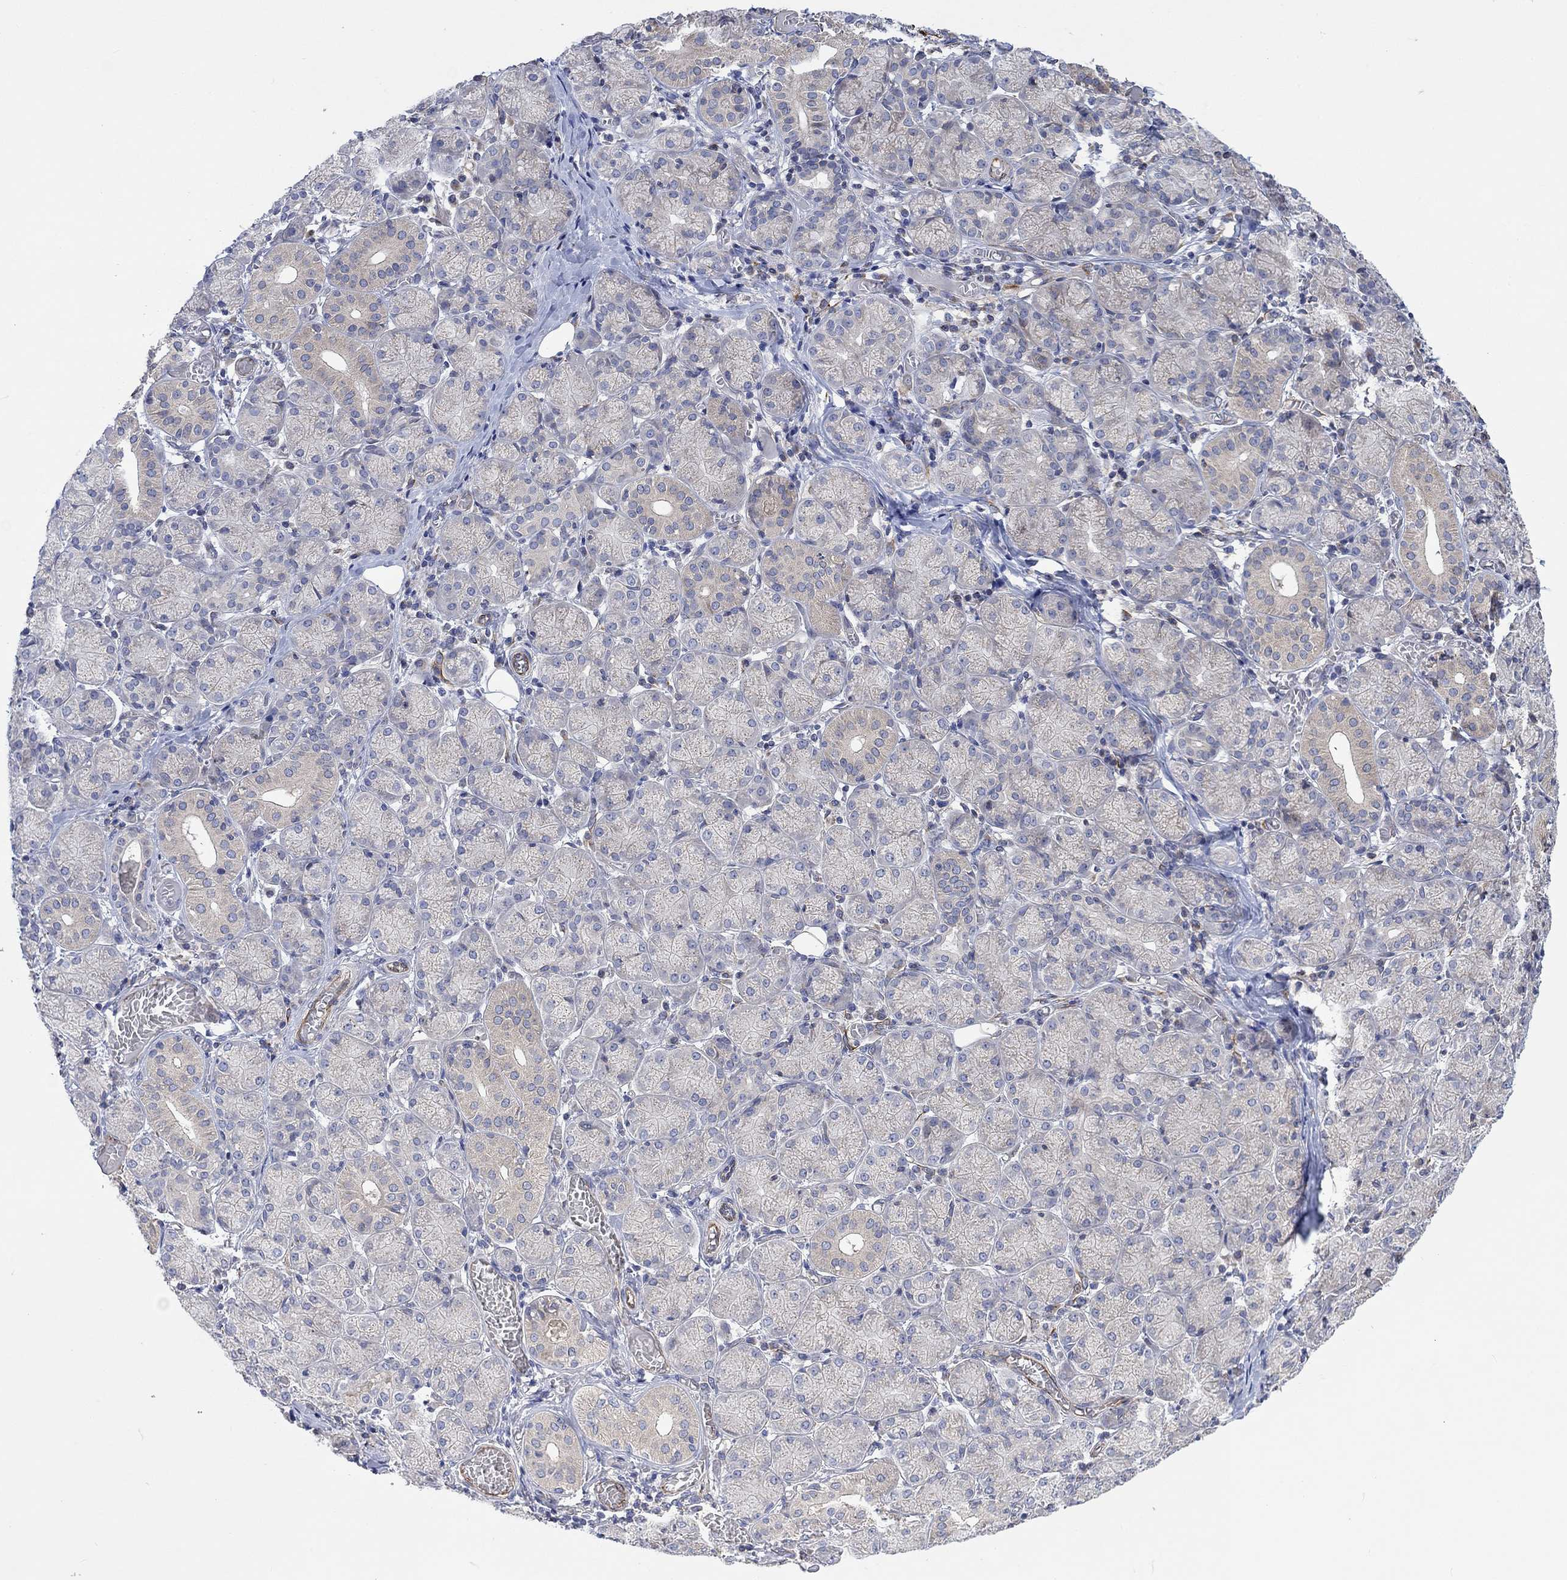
{"staining": {"intensity": "weak", "quantity": "<25%", "location": "cytoplasmic/membranous"}, "tissue": "salivary gland", "cell_type": "Glandular cells", "image_type": "normal", "snomed": [{"axis": "morphology", "description": "Normal tissue, NOS"}, {"axis": "topography", "description": "Salivary gland"}, {"axis": "topography", "description": "Peripheral nerve tissue"}], "caption": "An image of salivary gland stained for a protein exhibits no brown staining in glandular cells. (Brightfield microscopy of DAB (3,3'-diaminobenzidine) IHC at high magnification).", "gene": "CAMK1D", "patient": {"sex": "female", "age": 24}}